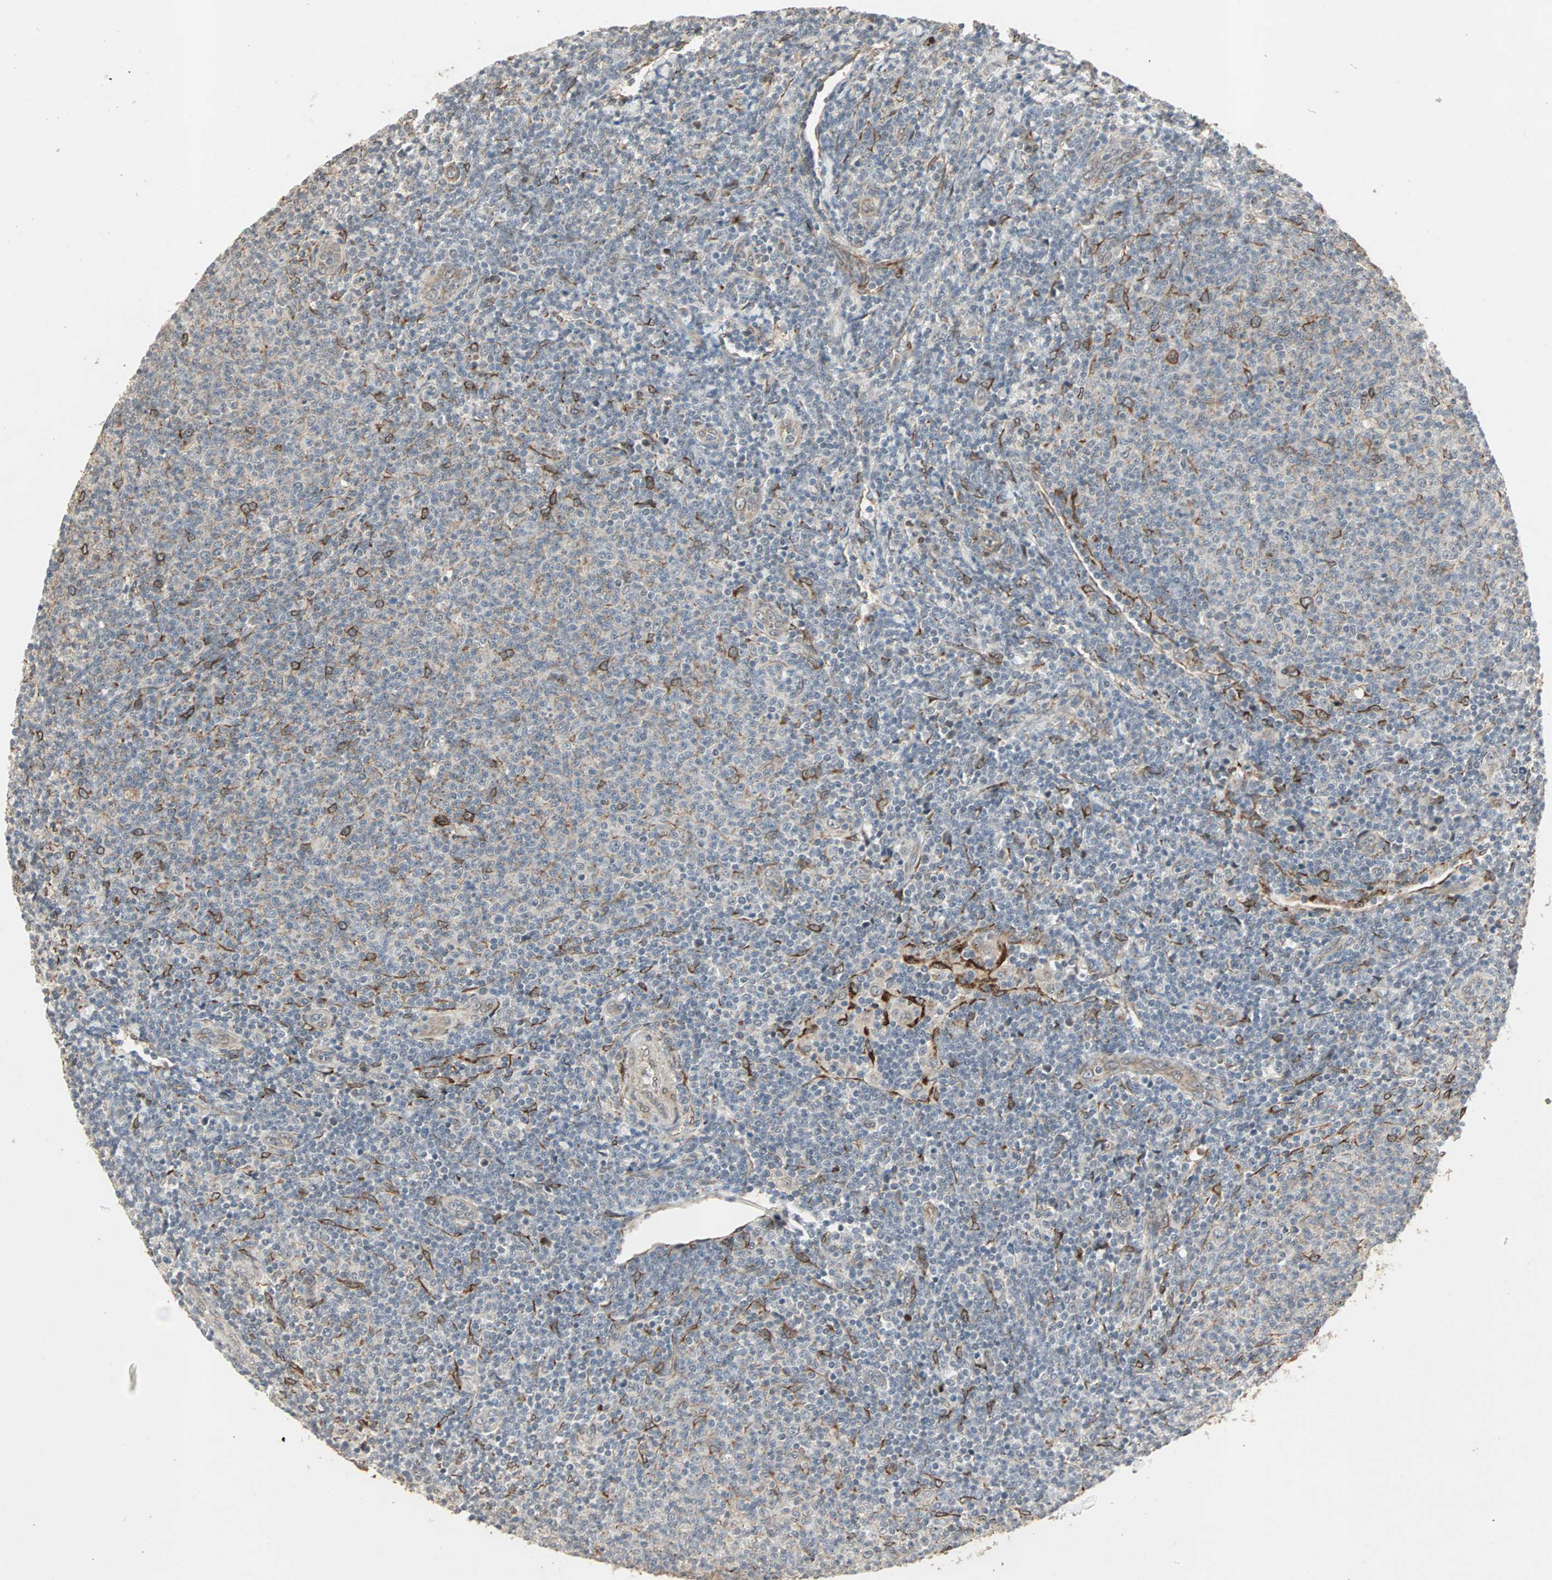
{"staining": {"intensity": "weak", "quantity": "<25%", "location": "cytoplasmic/membranous"}, "tissue": "lymphoma", "cell_type": "Tumor cells", "image_type": "cancer", "snomed": [{"axis": "morphology", "description": "Malignant lymphoma, non-Hodgkin's type, Low grade"}, {"axis": "topography", "description": "Lymph node"}], "caption": "The photomicrograph demonstrates no staining of tumor cells in low-grade malignant lymphoma, non-Hodgkin's type. (DAB immunohistochemistry (IHC) visualized using brightfield microscopy, high magnification).", "gene": "TRPV4", "patient": {"sex": "male", "age": 66}}